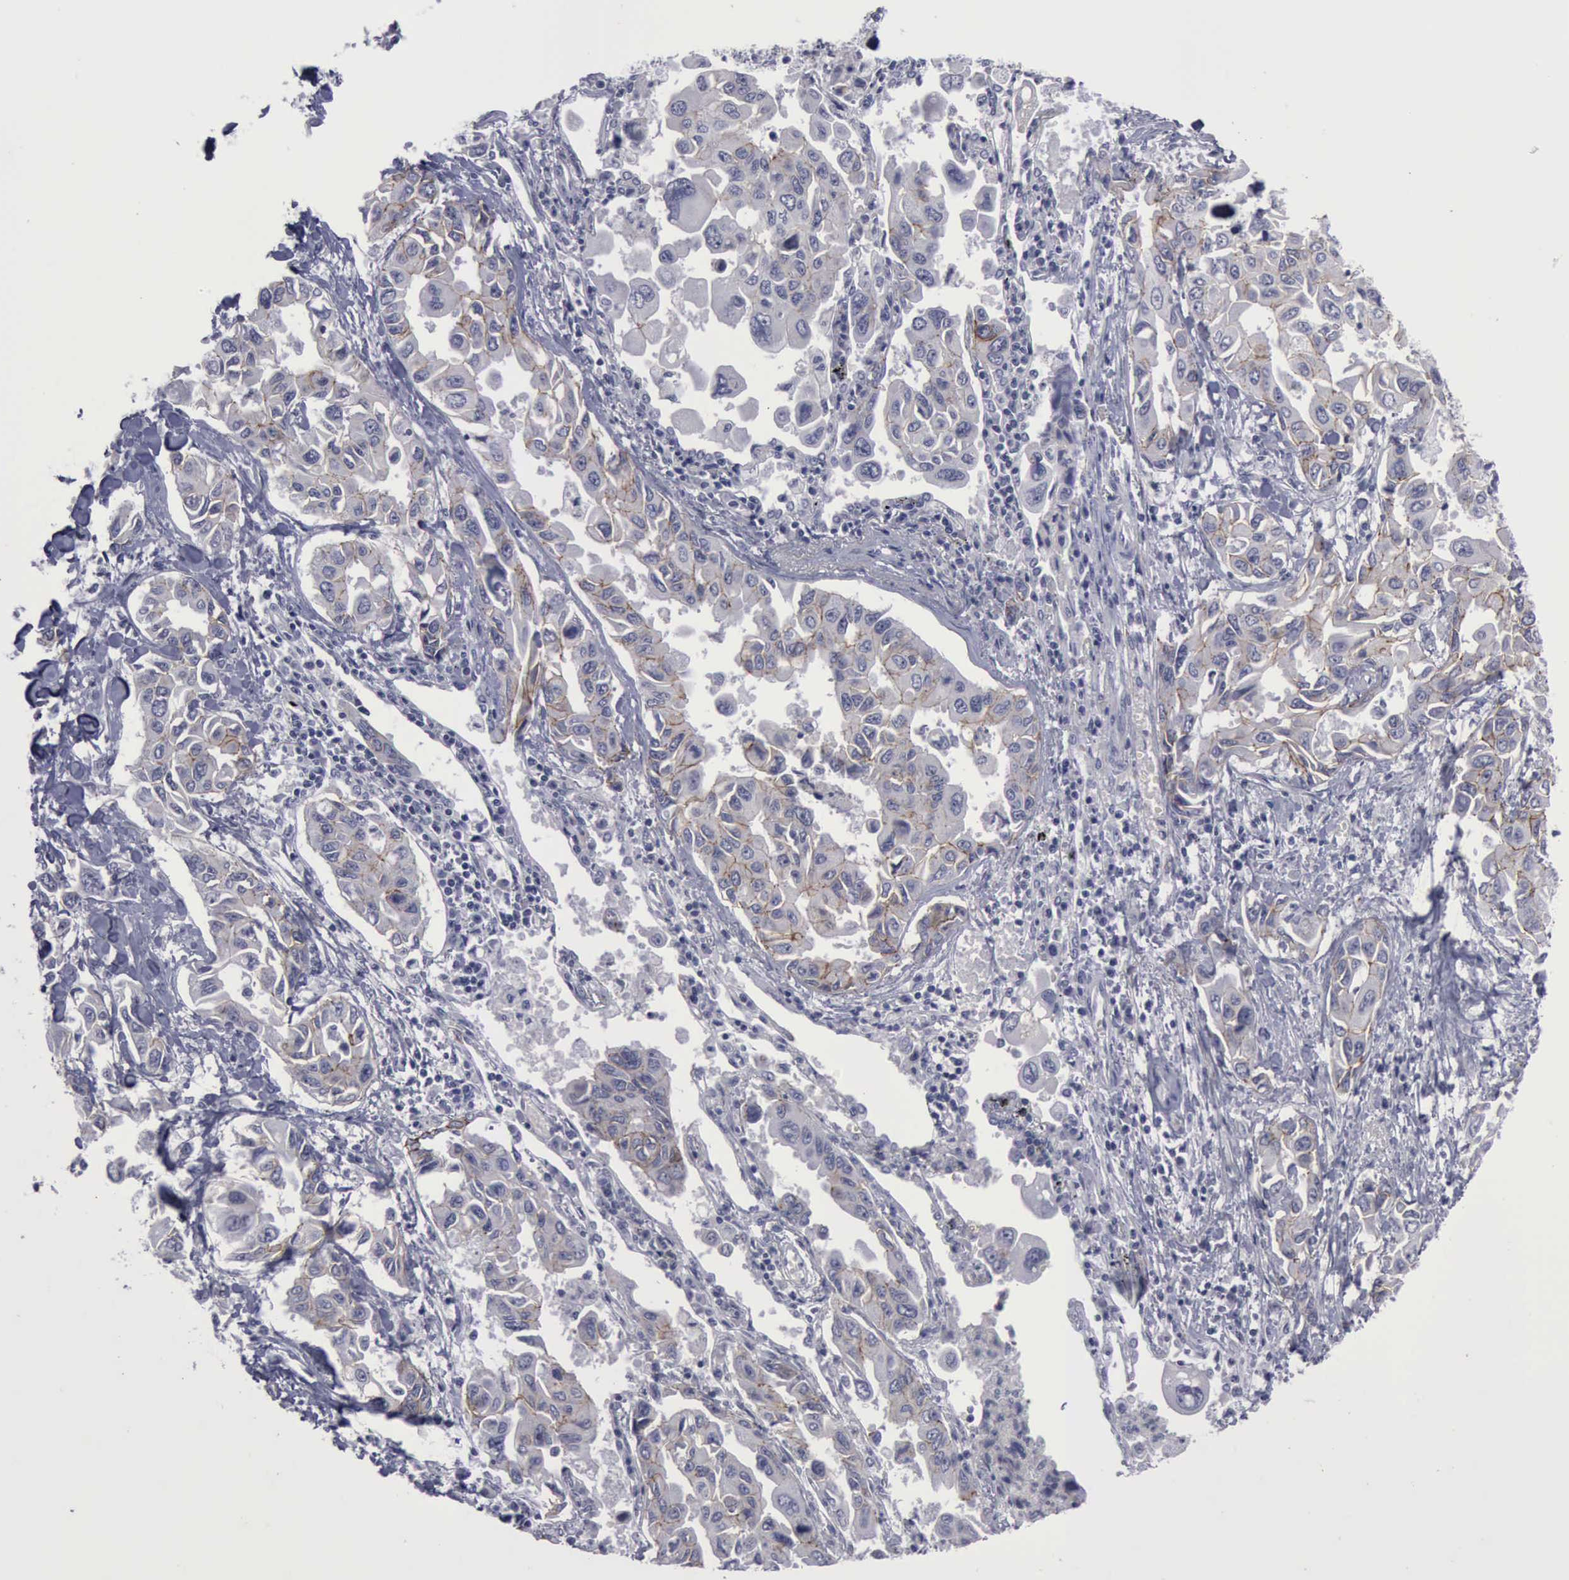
{"staining": {"intensity": "moderate", "quantity": "25%-75%", "location": "cytoplasmic/membranous"}, "tissue": "lung cancer", "cell_type": "Tumor cells", "image_type": "cancer", "snomed": [{"axis": "morphology", "description": "Adenocarcinoma, NOS"}, {"axis": "topography", "description": "Lung"}], "caption": "Lung adenocarcinoma stained for a protein (brown) reveals moderate cytoplasmic/membranous positive positivity in approximately 25%-75% of tumor cells.", "gene": "CDH2", "patient": {"sex": "male", "age": 64}}